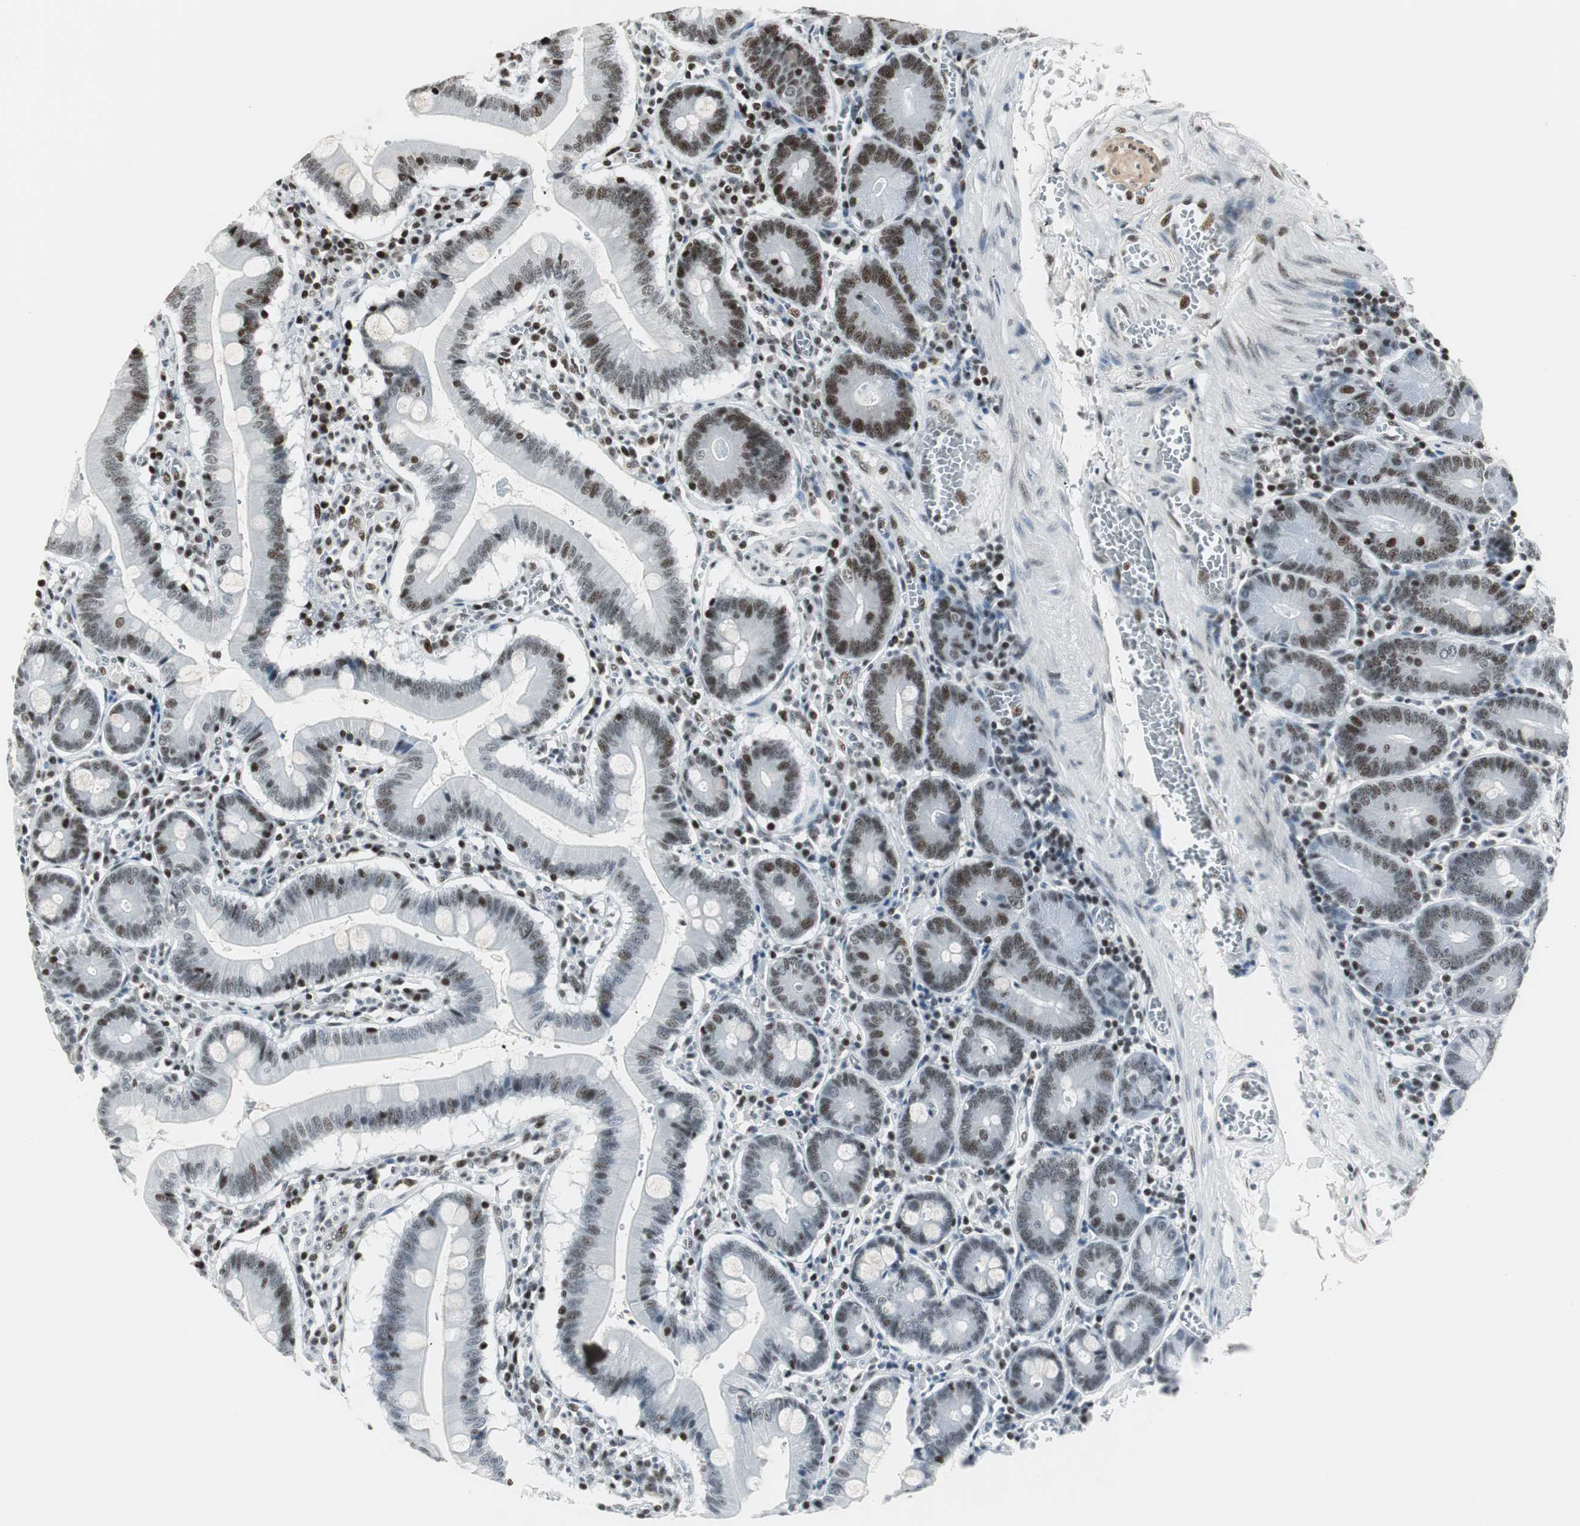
{"staining": {"intensity": "weak", "quantity": "25%-75%", "location": "nuclear"}, "tissue": "small intestine", "cell_type": "Glandular cells", "image_type": "normal", "snomed": [{"axis": "morphology", "description": "Normal tissue, NOS"}, {"axis": "topography", "description": "Small intestine"}], "caption": "A micrograph showing weak nuclear staining in approximately 25%-75% of glandular cells in normal small intestine, as visualized by brown immunohistochemical staining.", "gene": "RBBP4", "patient": {"sex": "male", "age": 71}}